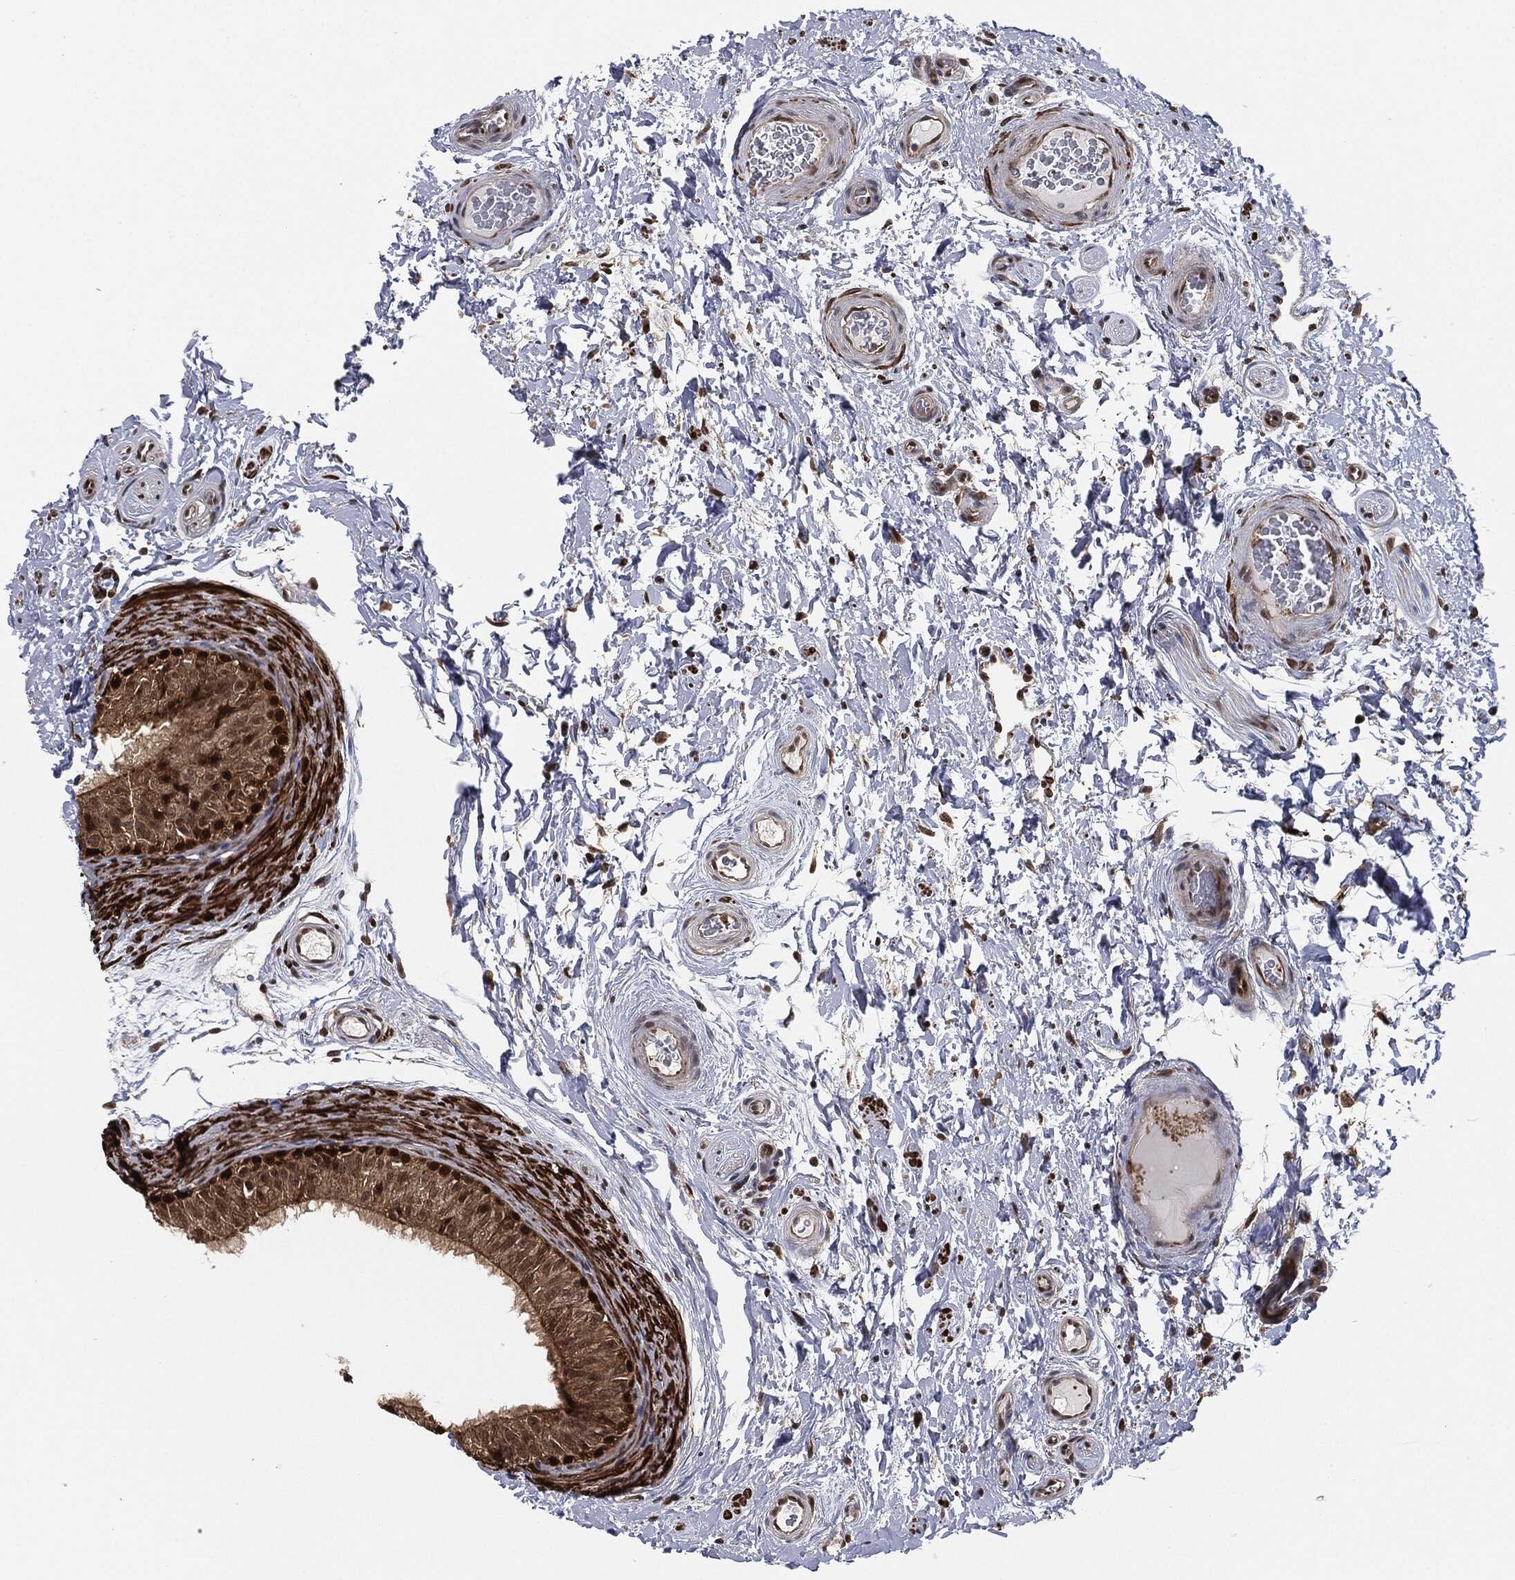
{"staining": {"intensity": "strong", "quantity": "25%-75%", "location": "cytoplasmic/membranous,nuclear"}, "tissue": "epididymis", "cell_type": "Glandular cells", "image_type": "normal", "snomed": [{"axis": "morphology", "description": "Normal tissue, NOS"}, {"axis": "topography", "description": "Epididymis"}], "caption": "Protein staining of normal epididymis shows strong cytoplasmic/membranous,nuclear positivity in approximately 25%-75% of glandular cells. (DAB = brown stain, brightfield microscopy at high magnification).", "gene": "CAPRIN2", "patient": {"sex": "male", "age": 34}}